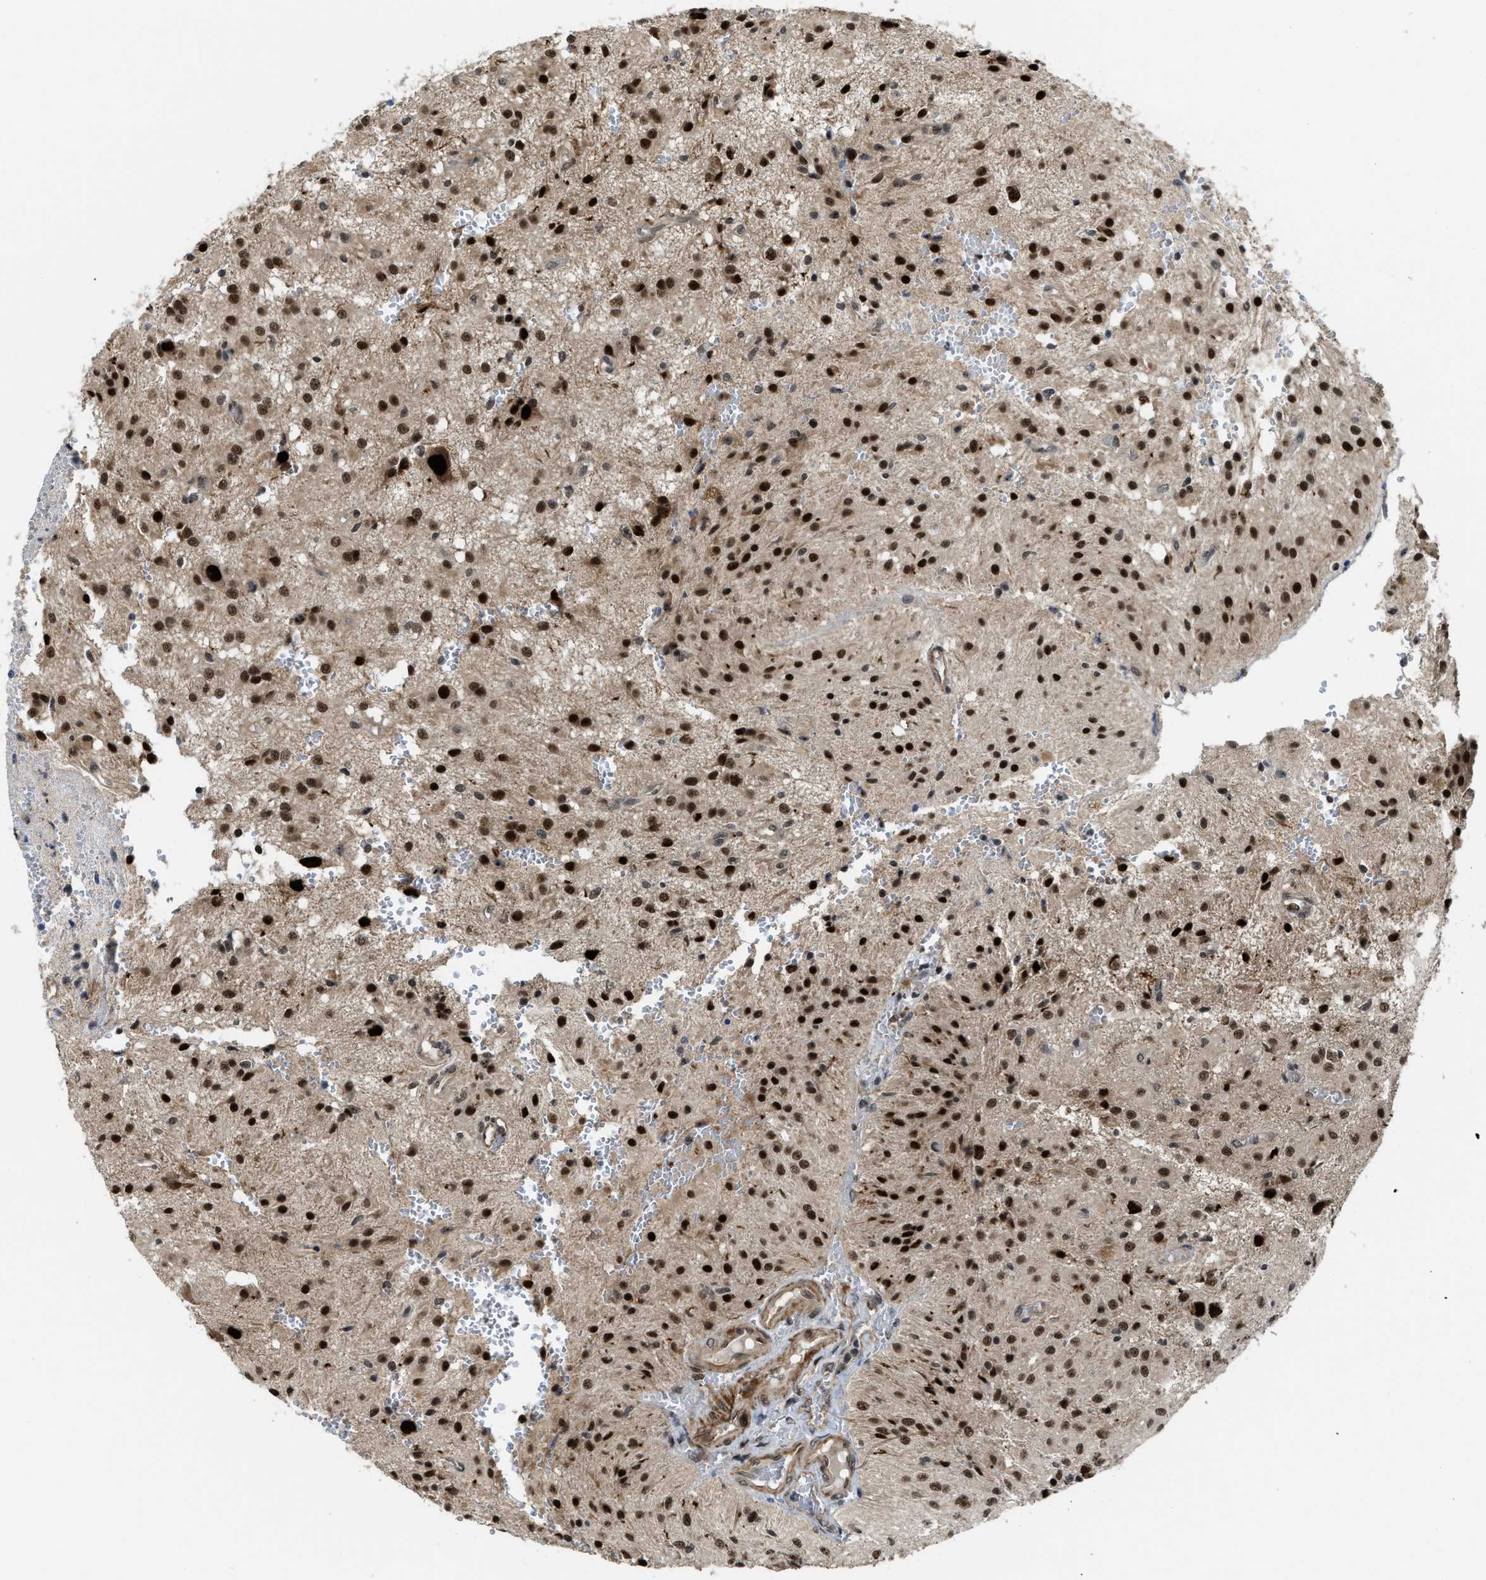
{"staining": {"intensity": "strong", "quantity": ">75%", "location": "cytoplasmic/membranous,nuclear"}, "tissue": "glioma", "cell_type": "Tumor cells", "image_type": "cancer", "snomed": [{"axis": "morphology", "description": "Glioma, malignant, High grade"}, {"axis": "topography", "description": "Brain"}], "caption": "A high amount of strong cytoplasmic/membranous and nuclear expression is seen in approximately >75% of tumor cells in malignant high-grade glioma tissue.", "gene": "ZNF250", "patient": {"sex": "female", "age": 59}}